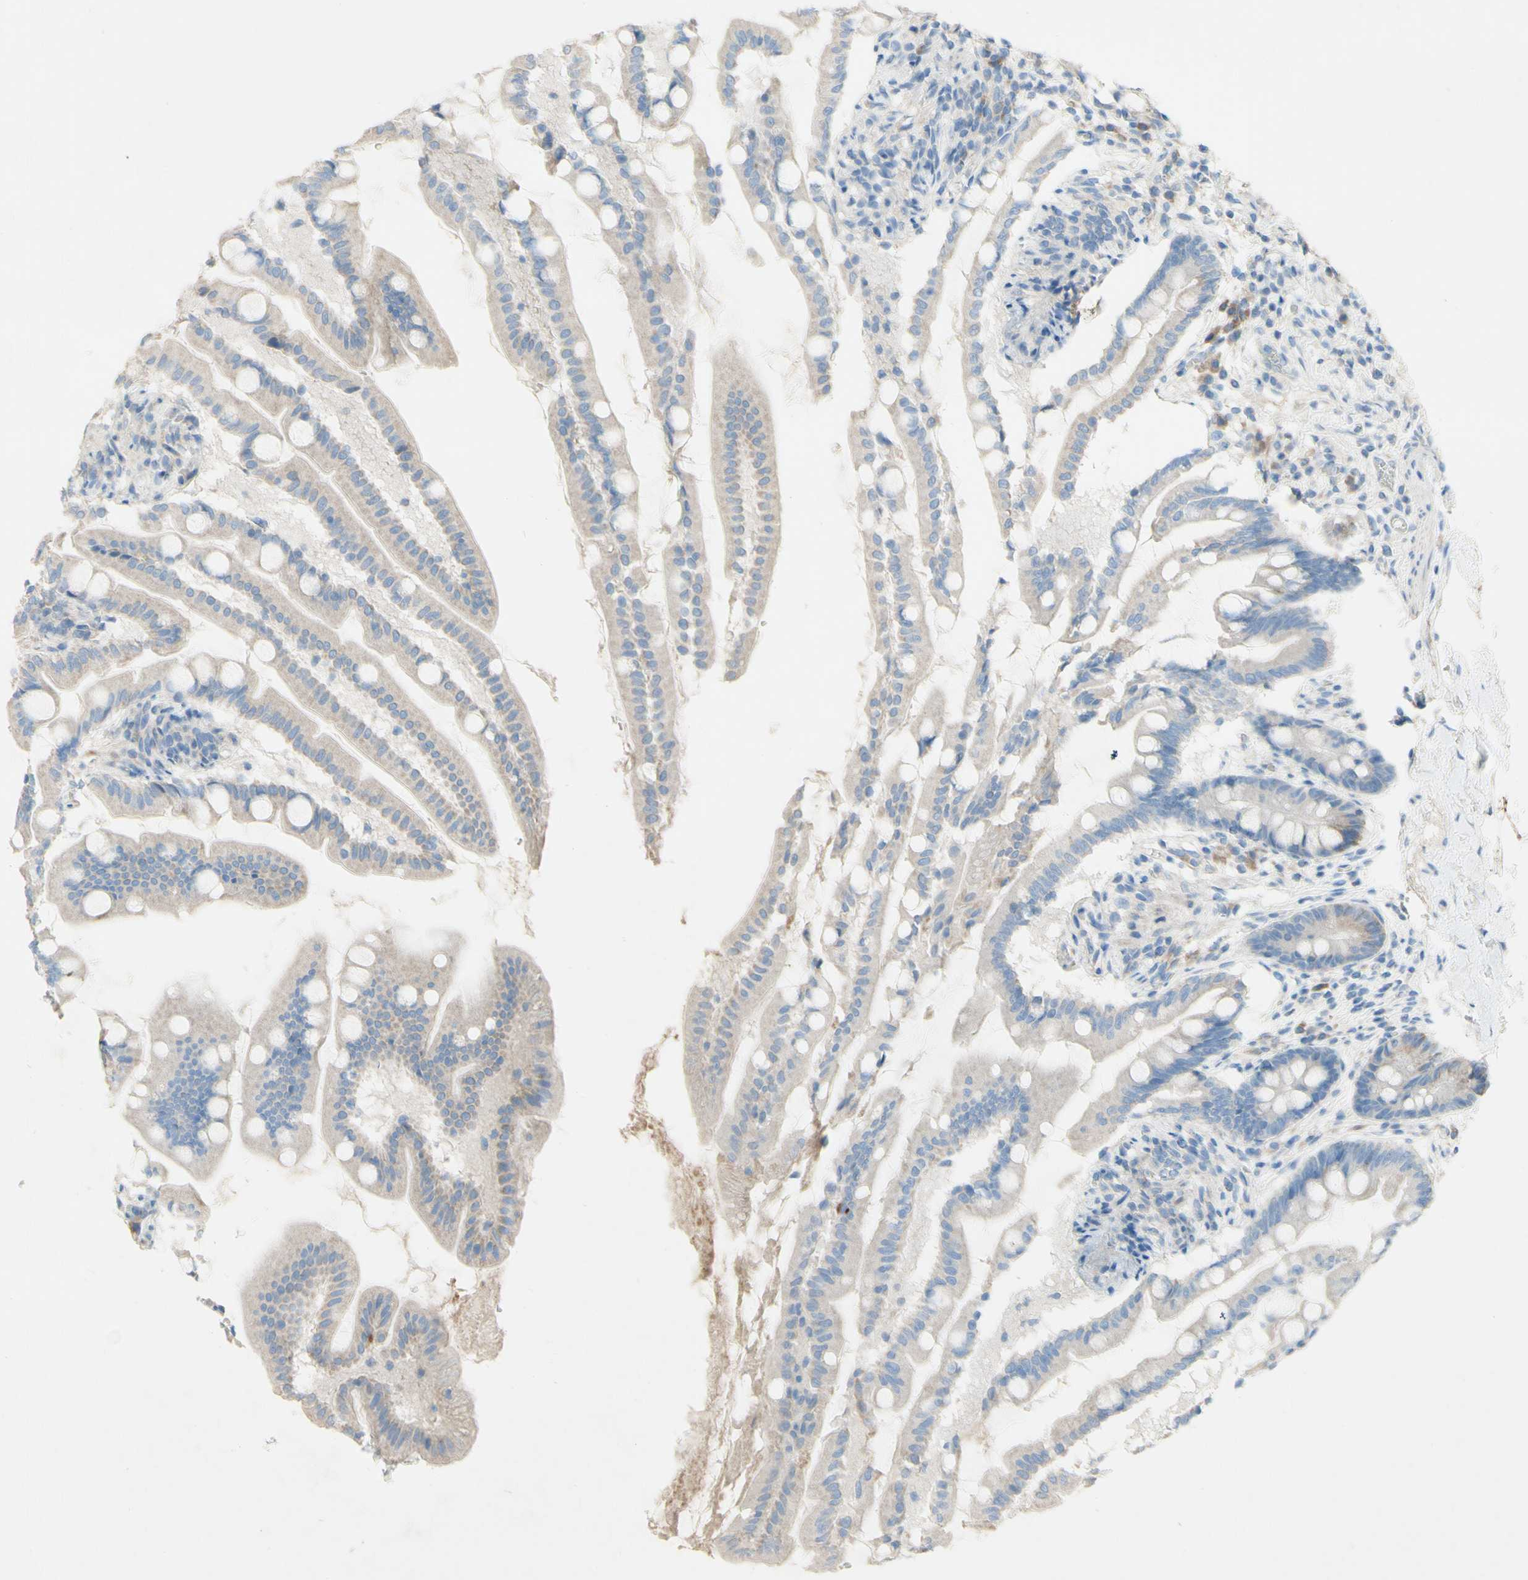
{"staining": {"intensity": "negative", "quantity": "none", "location": "none"}, "tissue": "small intestine", "cell_type": "Glandular cells", "image_type": "normal", "snomed": [{"axis": "morphology", "description": "Normal tissue, NOS"}, {"axis": "topography", "description": "Small intestine"}], "caption": "Glandular cells show no significant expression in normal small intestine.", "gene": "ACADL", "patient": {"sex": "female", "age": 56}}